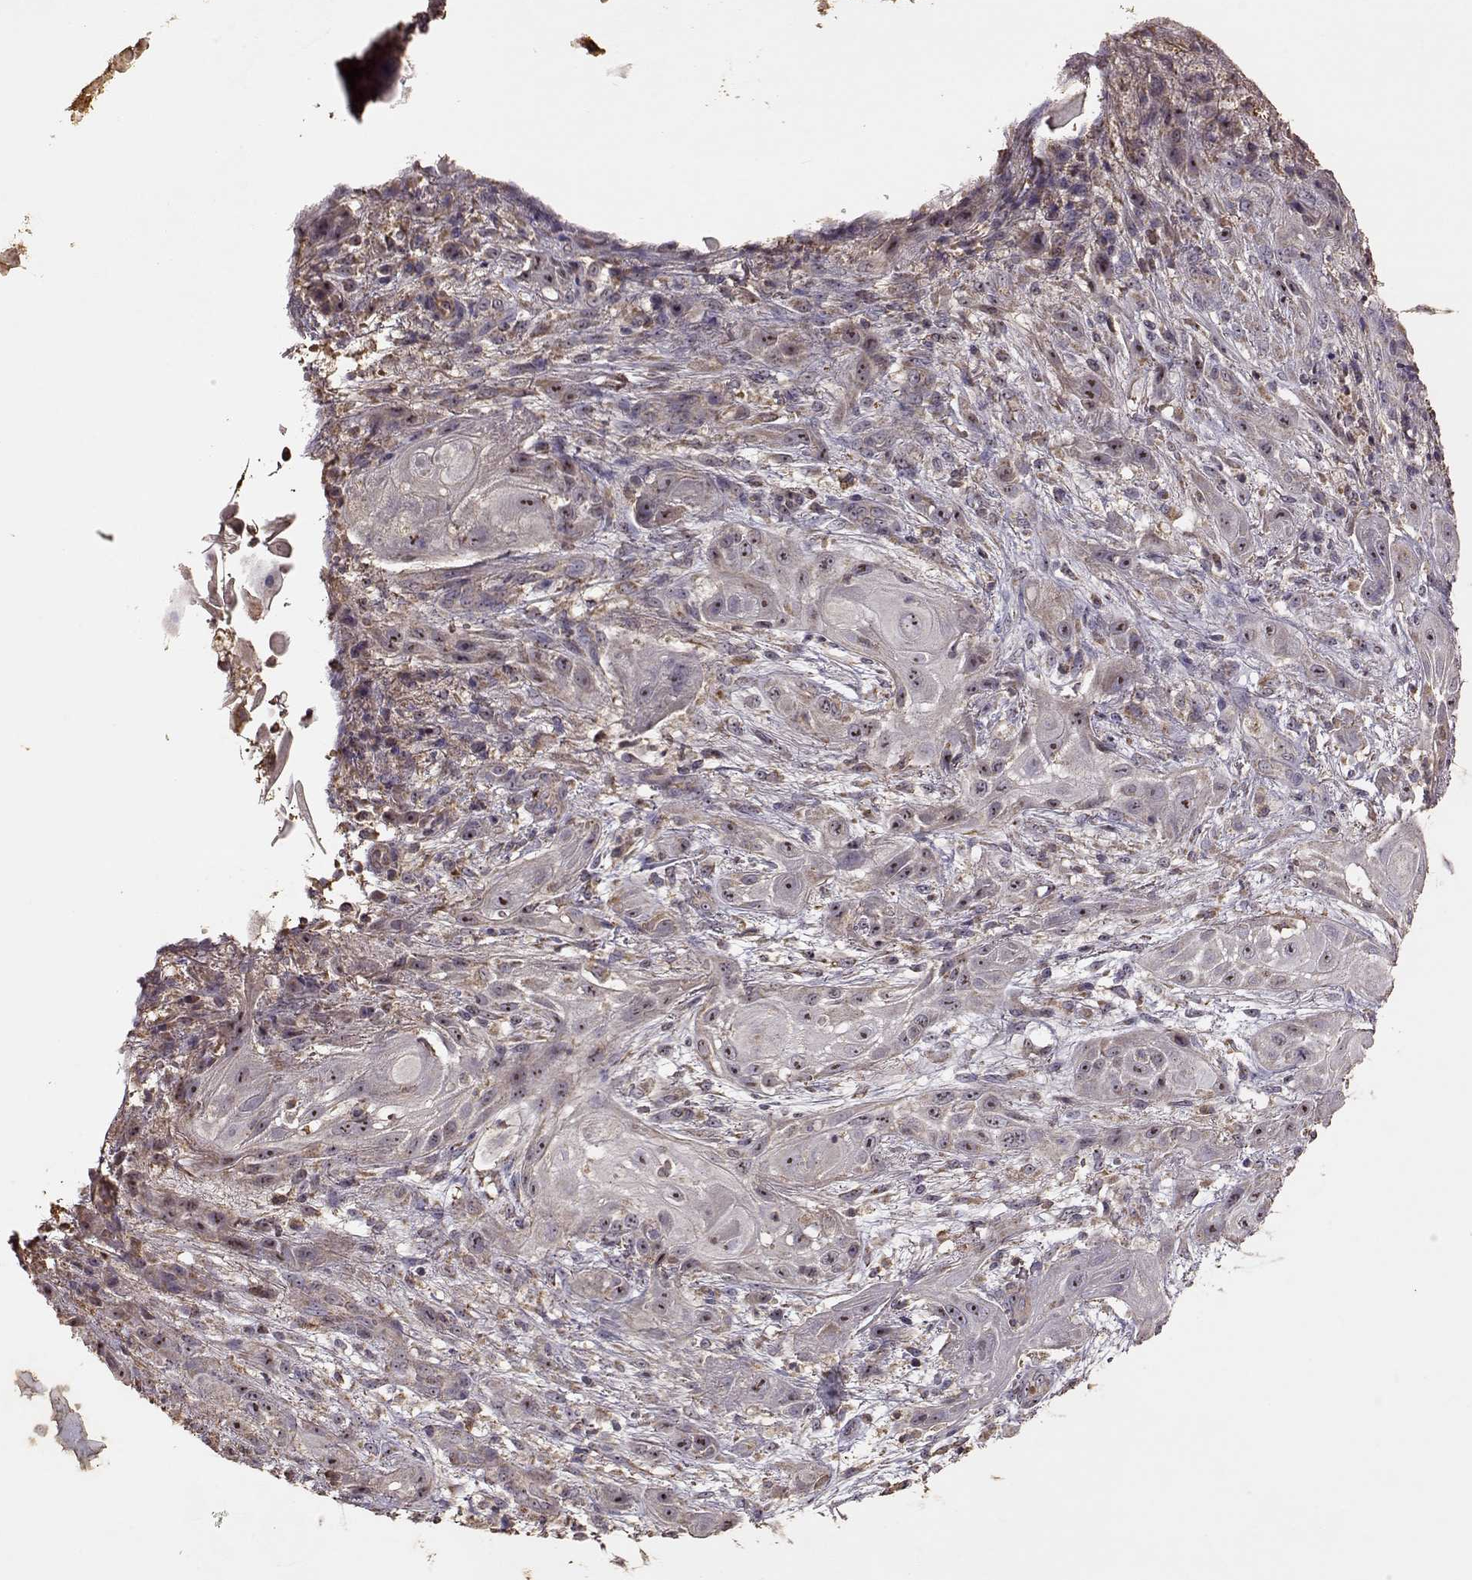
{"staining": {"intensity": "weak", "quantity": "25%-75%", "location": "nuclear"}, "tissue": "skin cancer", "cell_type": "Tumor cells", "image_type": "cancer", "snomed": [{"axis": "morphology", "description": "Squamous cell carcinoma, NOS"}, {"axis": "topography", "description": "Skin"}], "caption": "Protein staining by immunohistochemistry (IHC) shows weak nuclear expression in about 25%-75% of tumor cells in skin squamous cell carcinoma. The staining was performed using DAB (3,3'-diaminobenzidine) to visualize the protein expression in brown, while the nuclei were stained in blue with hematoxylin (Magnification: 20x).", "gene": "PTGES2", "patient": {"sex": "male", "age": 62}}